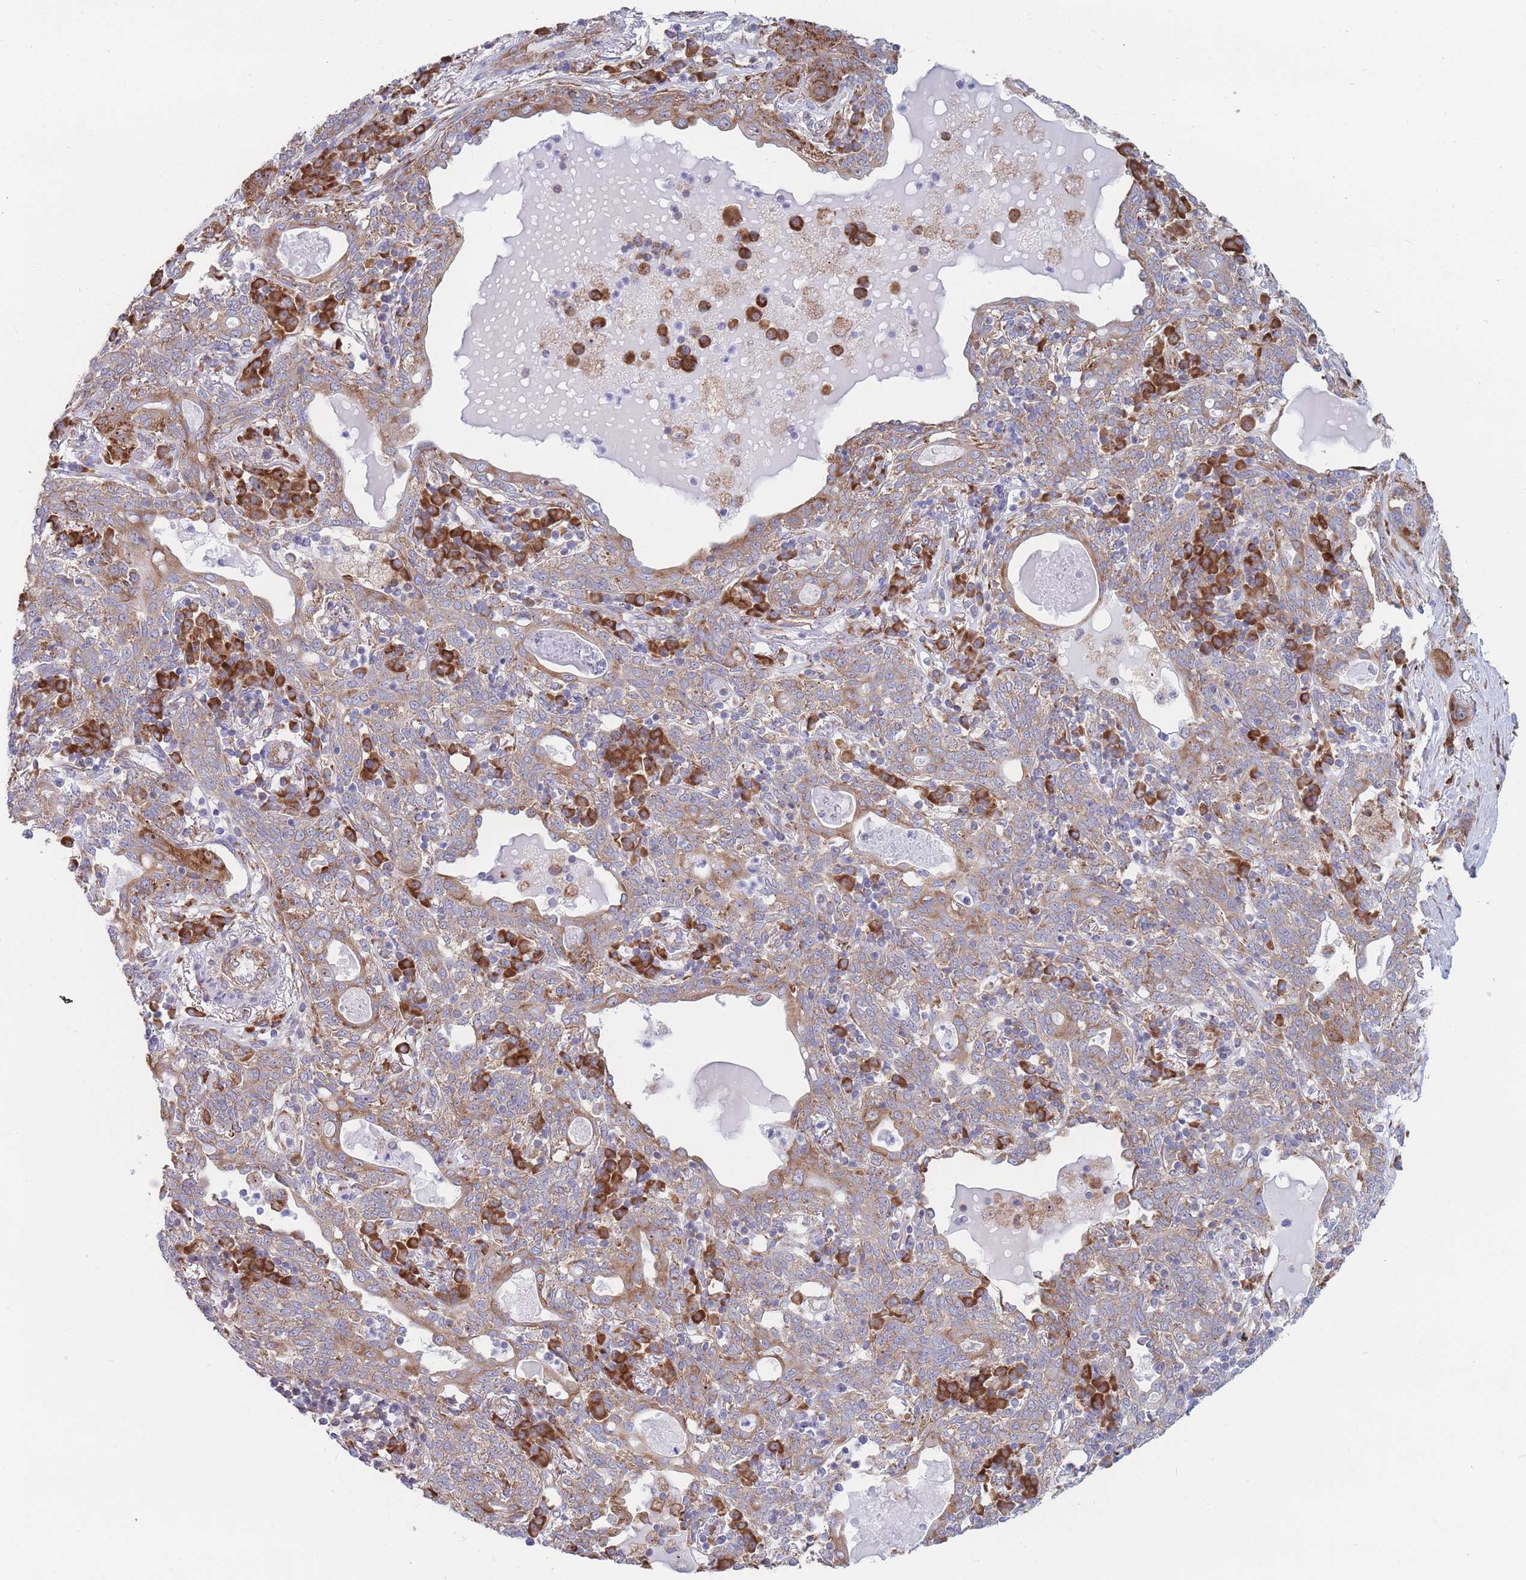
{"staining": {"intensity": "moderate", "quantity": ">75%", "location": "cytoplasmic/membranous"}, "tissue": "lung cancer", "cell_type": "Tumor cells", "image_type": "cancer", "snomed": [{"axis": "morphology", "description": "Squamous cell carcinoma, NOS"}, {"axis": "topography", "description": "Lung"}], "caption": "DAB (3,3'-diaminobenzidine) immunohistochemical staining of human lung squamous cell carcinoma reveals moderate cytoplasmic/membranous protein expression in about >75% of tumor cells.", "gene": "RPL8", "patient": {"sex": "female", "age": 70}}